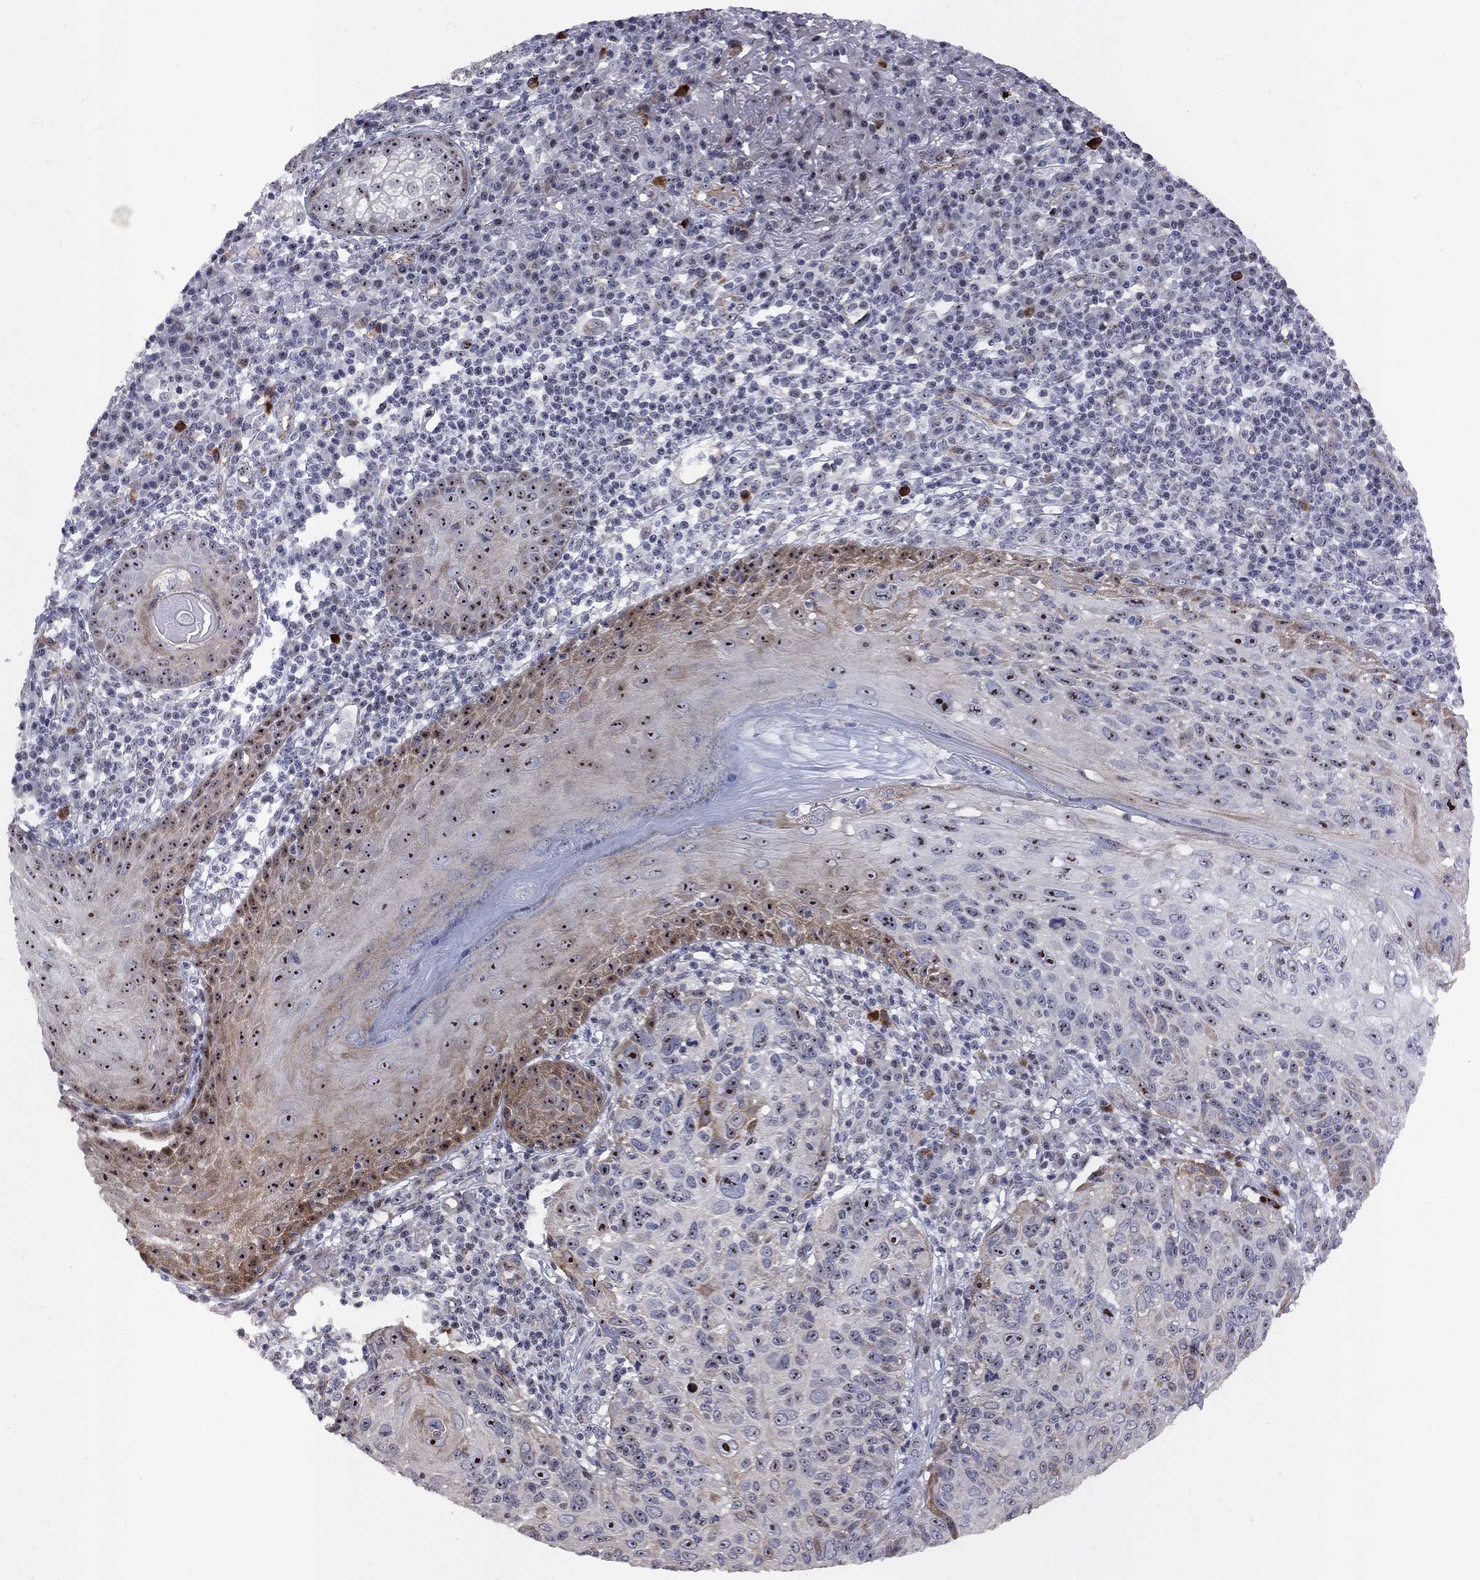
{"staining": {"intensity": "strong", "quantity": "25%-75%", "location": "nuclear"}, "tissue": "skin cancer", "cell_type": "Tumor cells", "image_type": "cancer", "snomed": [{"axis": "morphology", "description": "Squamous cell carcinoma, NOS"}, {"axis": "topography", "description": "Skin"}], "caption": "Skin cancer (squamous cell carcinoma) tissue reveals strong nuclear positivity in about 25%-75% of tumor cells", "gene": "DHX33", "patient": {"sex": "male", "age": 92}}